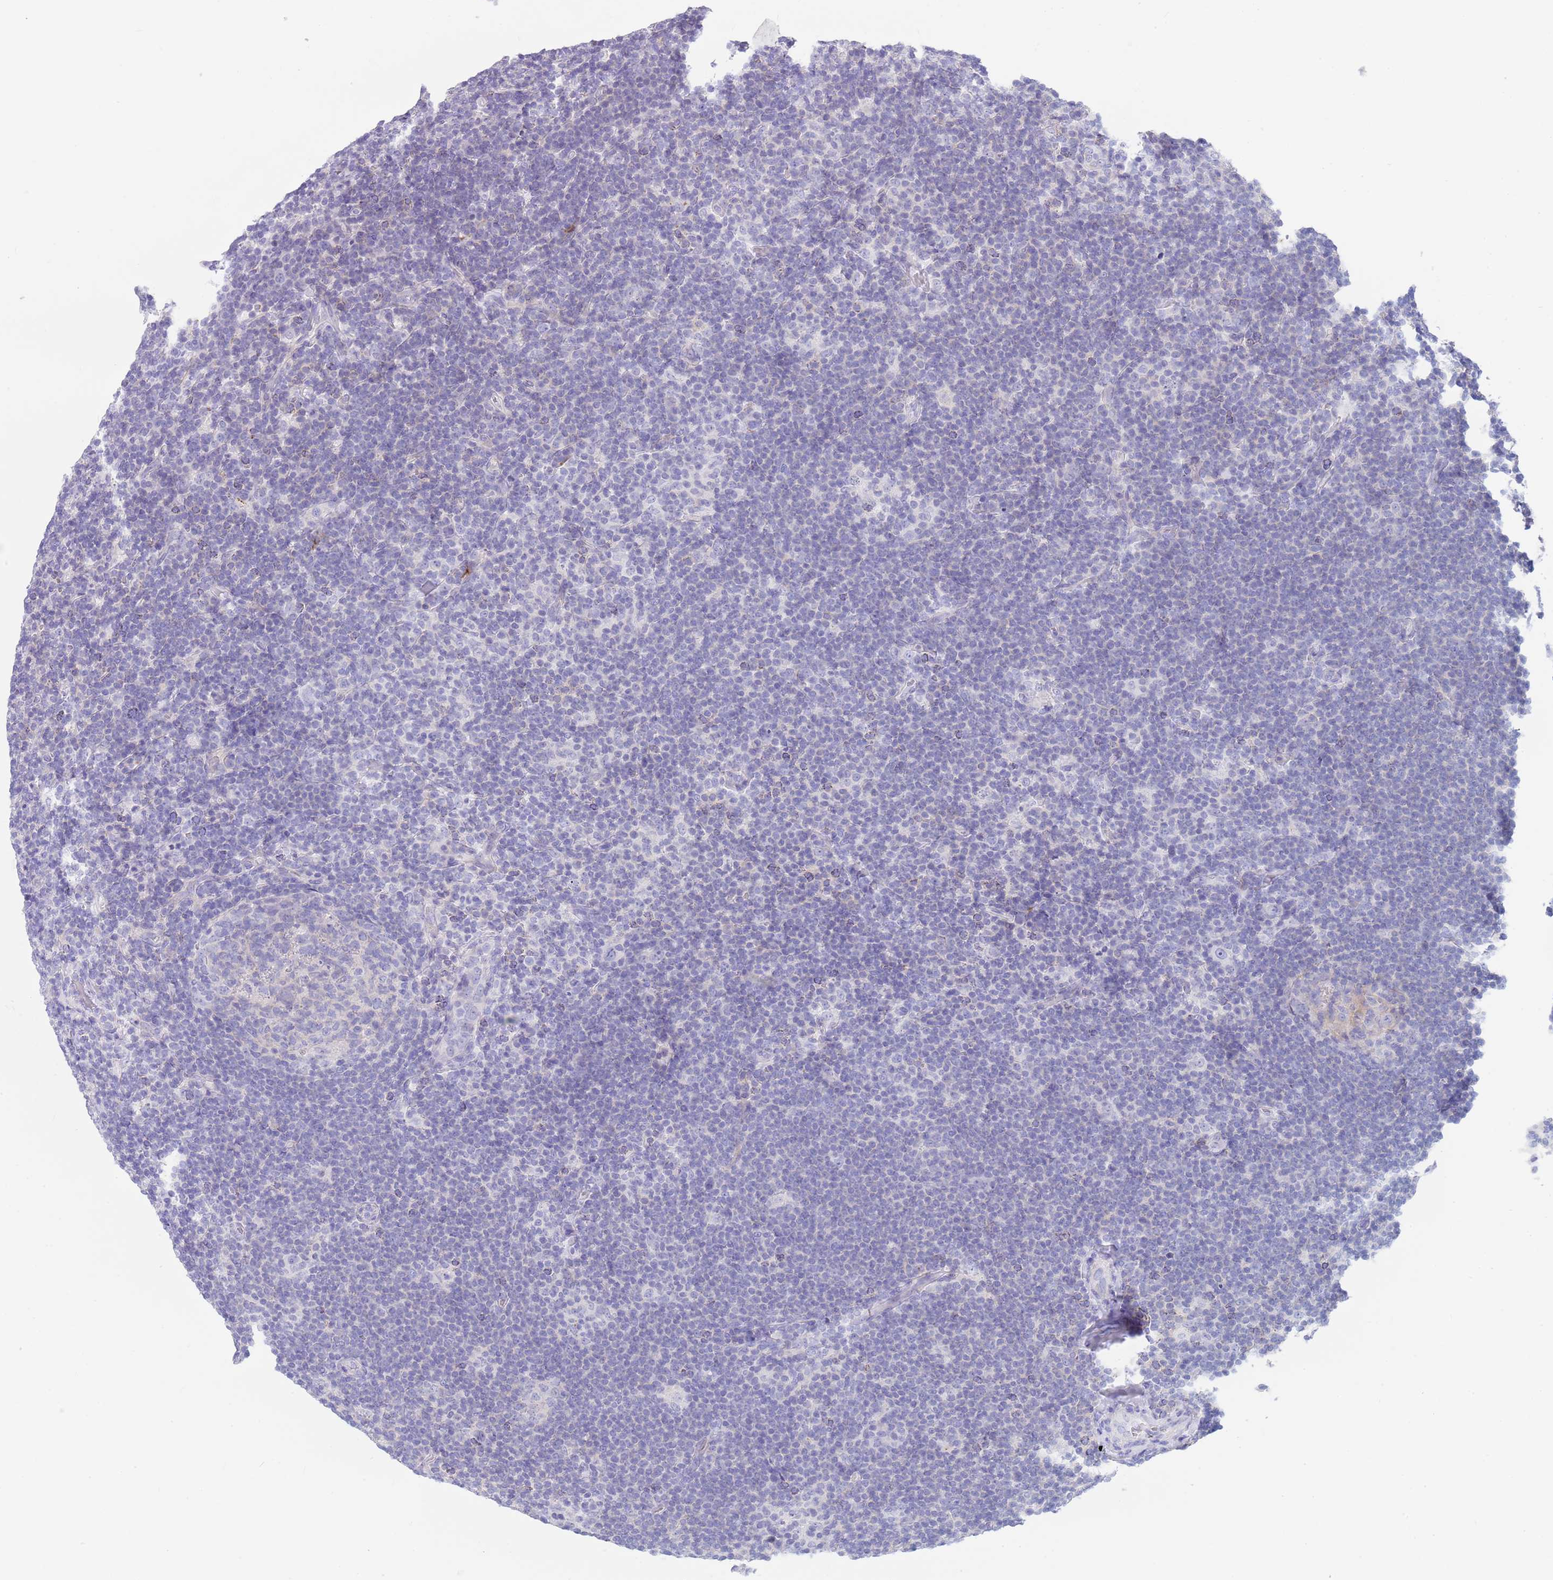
{"staining": {"intensity": "negative", "quantity": "none", "location": "none"}, "tissue": "lymphoma", "cell_type": "Tumor cells", "image_type": "cancer", "snomed": [{"axis": "morphology", "description": "Hodgkin's disease, NOS"}, {"axis": "topography", "description": "Lymph node"}], "caption": "Immunohistochemistry (IHC) of Hodgkin's disease displays no staining in tumor cells.", "gene": "CPXM2", "patient": {"sex": "female", "age": 57}}